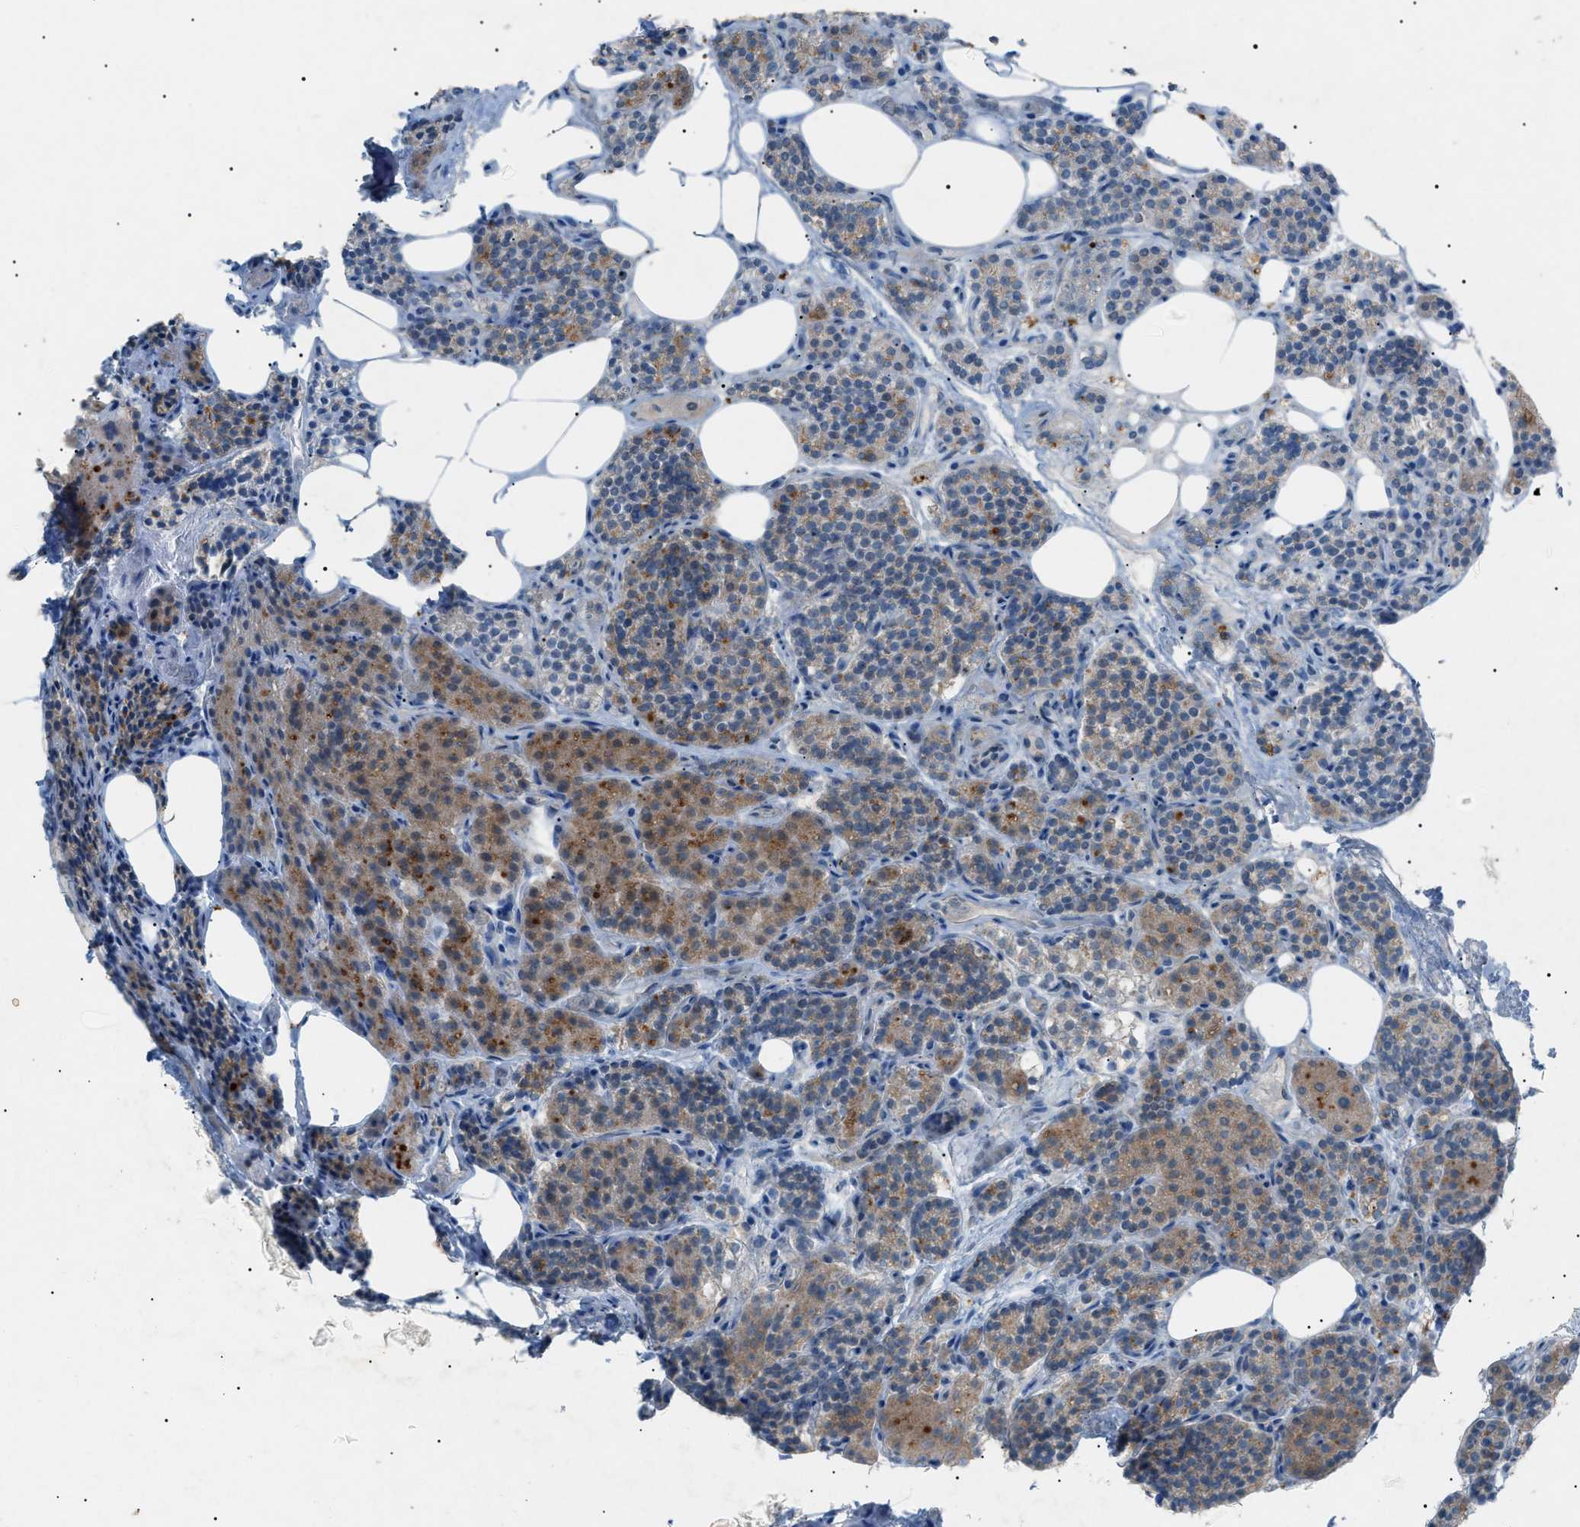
{"staining": {"intensity": "moderate", "quantity": "25%-75%", "location": "cytoplasmic/membranous"}, "tissue": "parathyroid gland", "cell_type": "Glandular cells", "image_type": "normal", "snomed": [{"axis": "morphology", "description": "Normal tissue, NOS"}, {"axis": "morphology", "description": "Adenoma, NOS"}, {"axis": "topography", "description": "Parathyroid gland"}], "caption": "This image shows immunohistochemistry (IHC) staining of benign human parathyroid gland, with medium moderate cytoplasmic/membranous expression in approximately 25%-75% of glandular cells.", "gene": "BTK", "patient": {"sex": "female", "age": 74}}